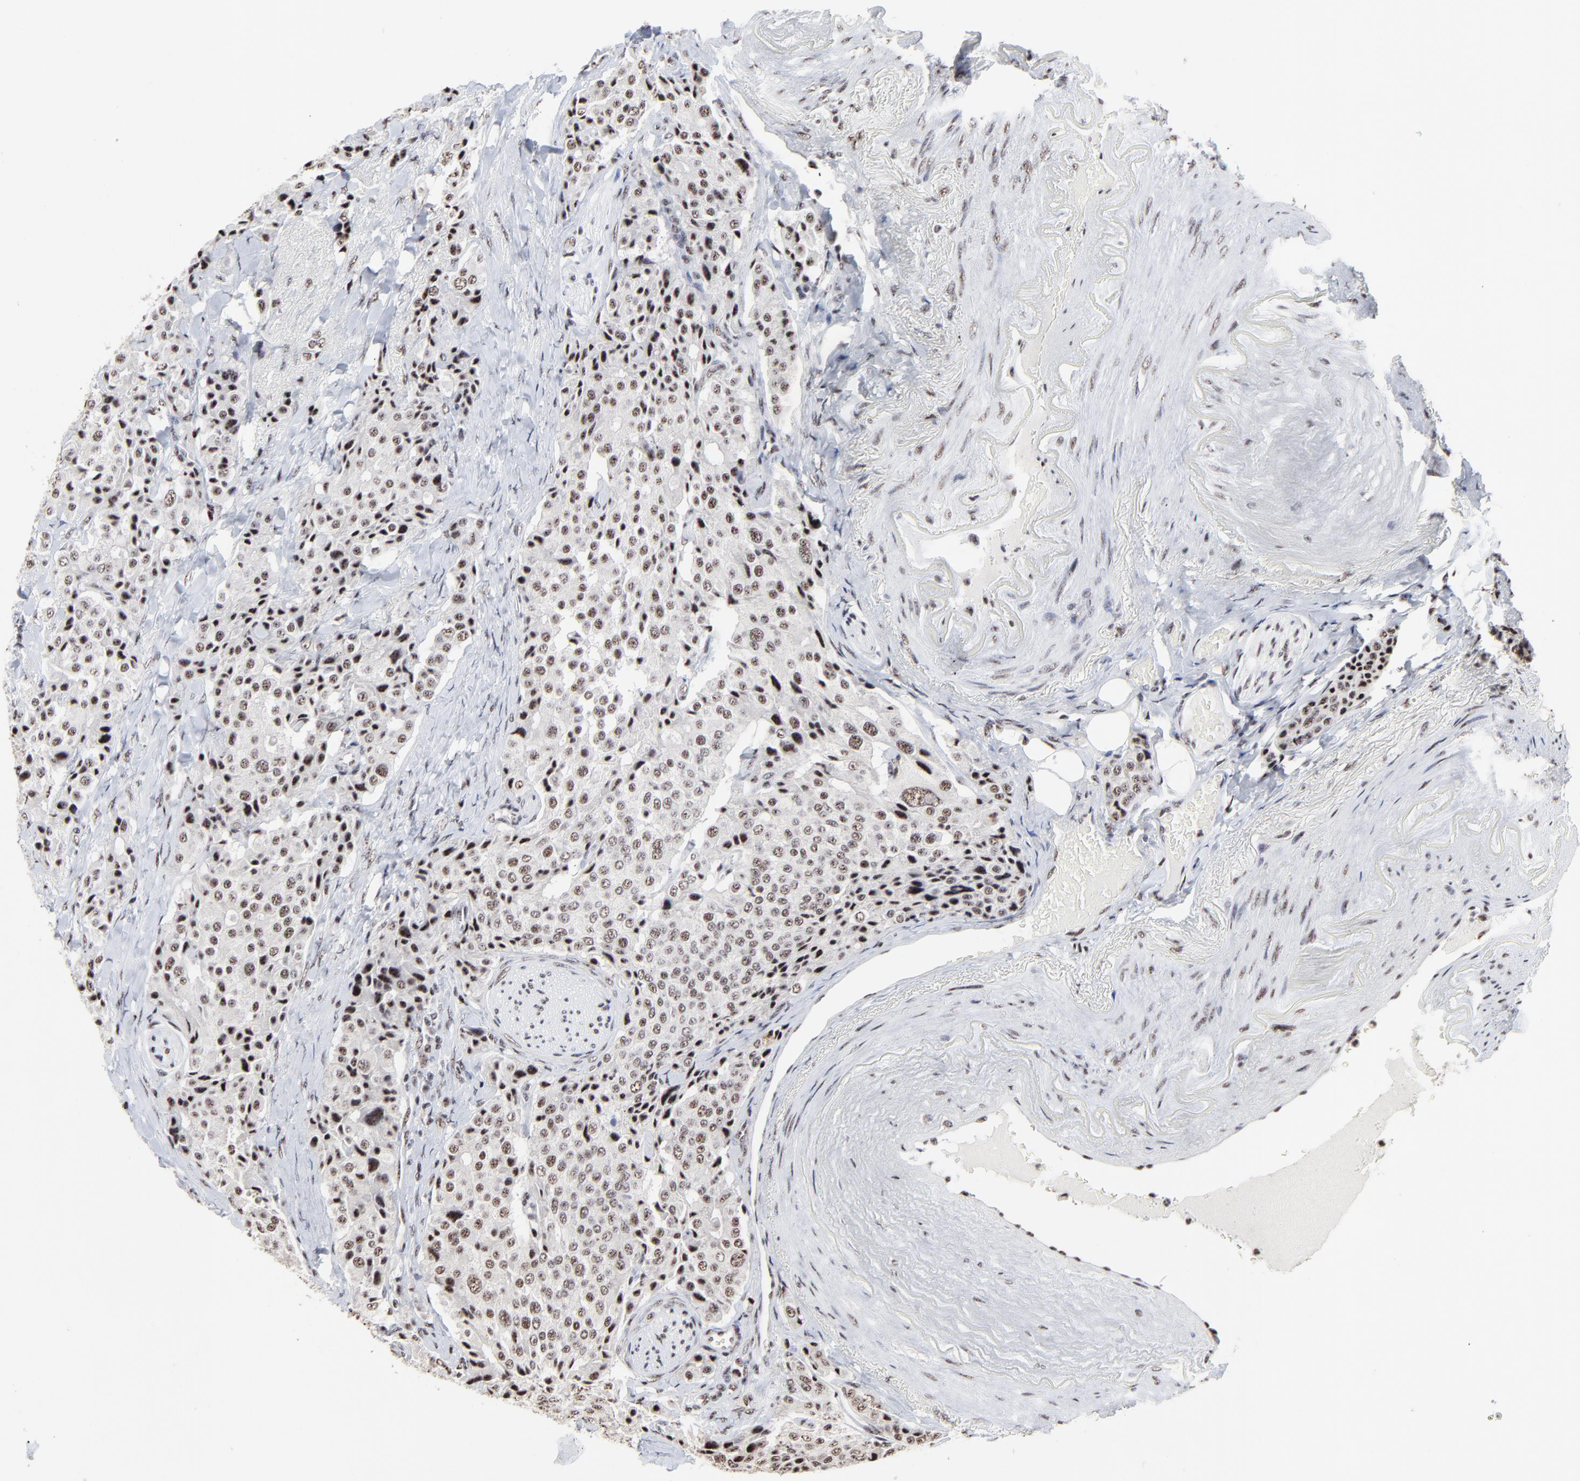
{"staining": {"intensity": "moderate", "quantity": "25%-75%", "location": "nuclear"}, "tissue": "carcinoid", "cell_type": "Tumor cells", "image_type": "cancer", "snomed": [{"axis": "morphology", "description": "Carcinoid, malignant, NOS"}, {"axis": "topography", "description": "Colon"}], "caption": "Immunohistochemistry image of neoplastic tissue: carcinoid stained using IHC shows medium levels of moderate protein expression localized specifically in the nuclear of tumor cells, appearing as a nuclear brown color.", "gene": "MBD4", "patient": {"sex": "female", "age": 61}}